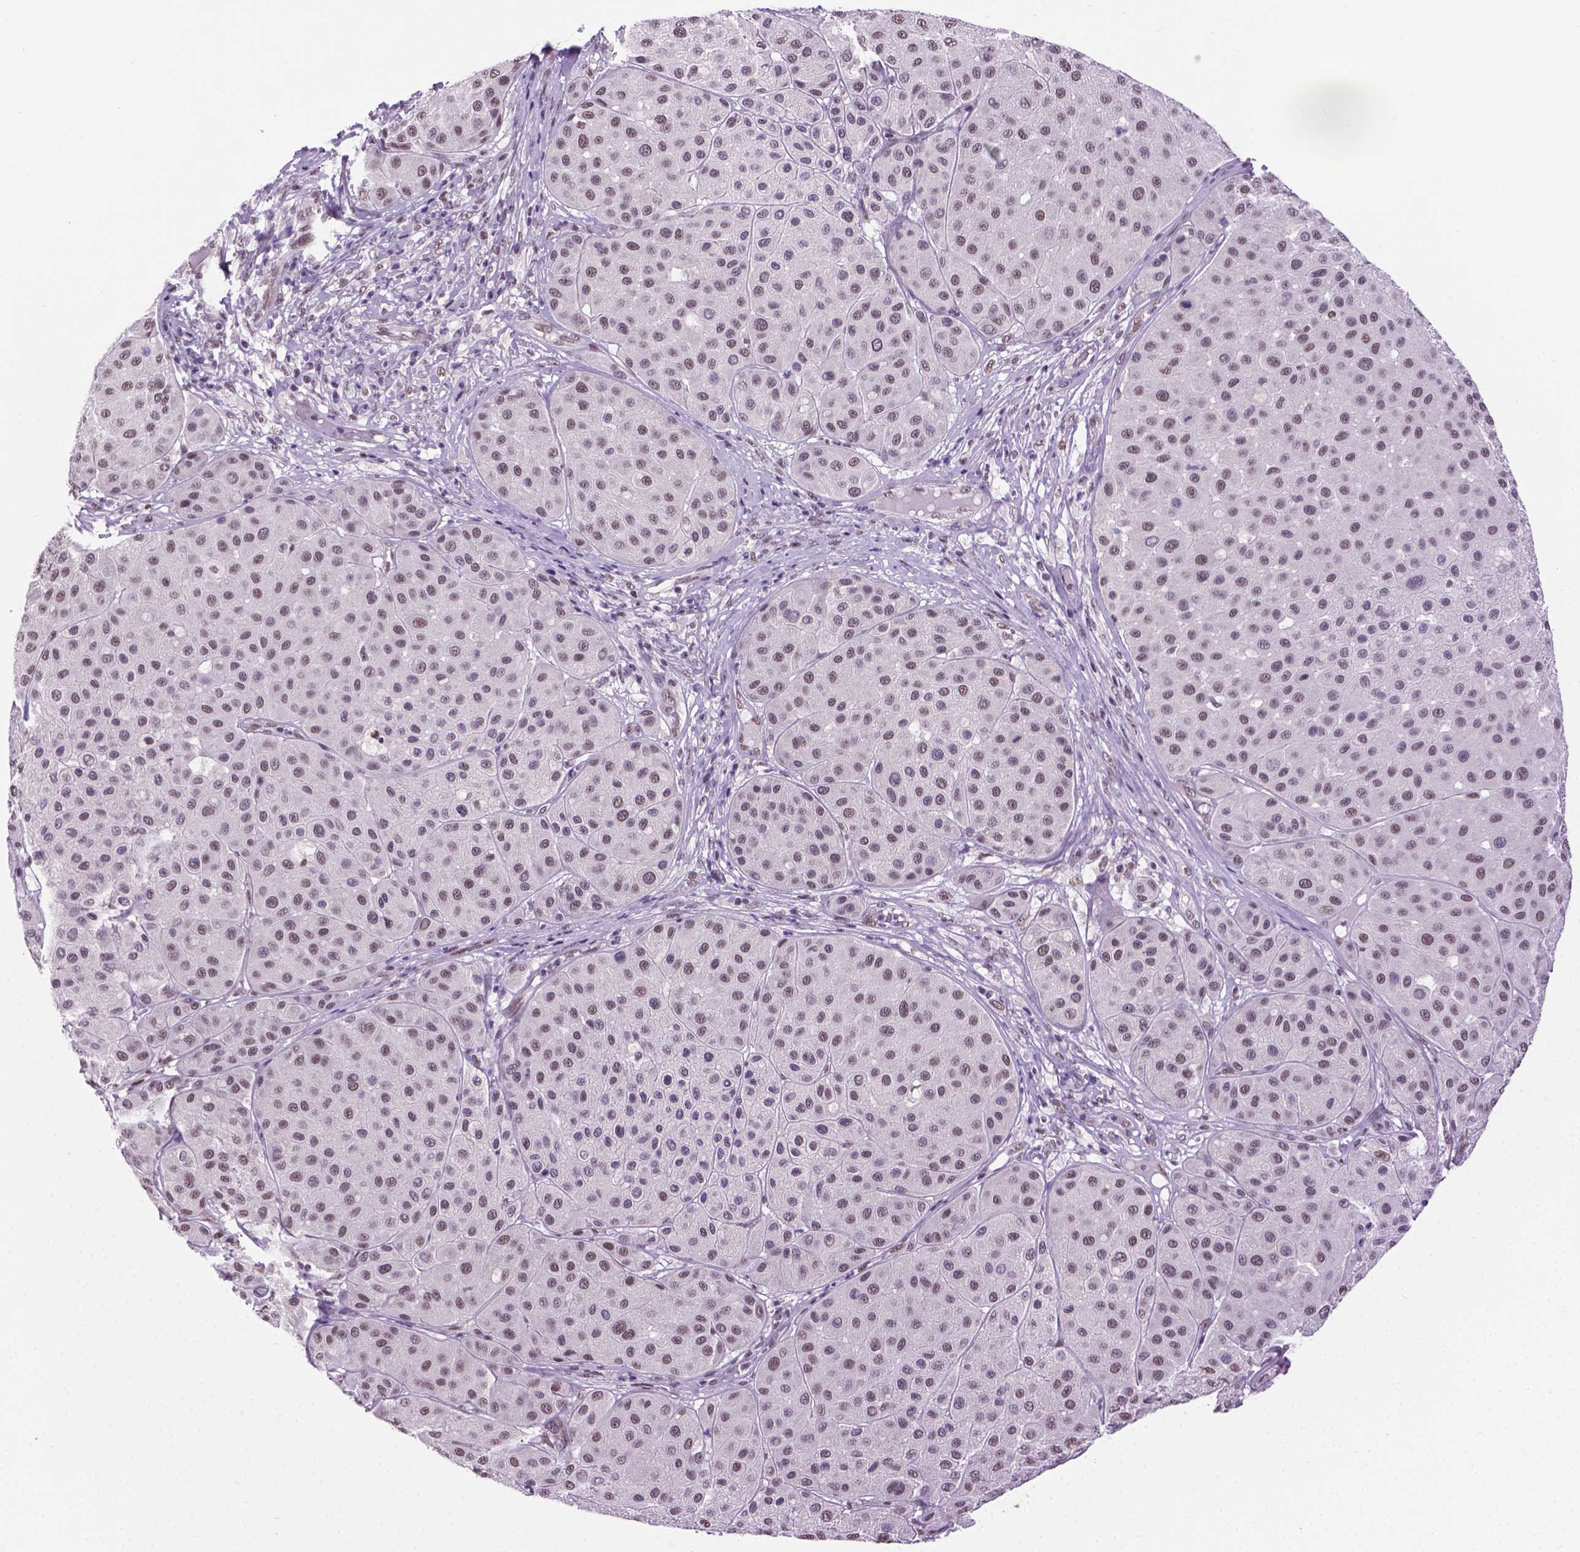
{"staining": {"intensity": "weak", "quantity": ">75%", "location": "nuclear"}, "tissue": "melanoma", "cell_type": "Tumor cells", "image_type": "cancer", "snomed": [{"axis": "morphology", "description": "Malignant melanoma, Metastatic site"}, {"axis": "topography", "description": "Smooth muscle"}], "caption": "IHC staining of melanoma, which shows low levels of weak nuclear staining in about >75% of tumor cells indicating weak nuclear protein positivity. The staining was performed using DAB (brown) for protein detection and nuclei were counterstained in hematoxylin (blue).", "gene": "ABI2", "patient": {"sex": "male", "age": 41}}